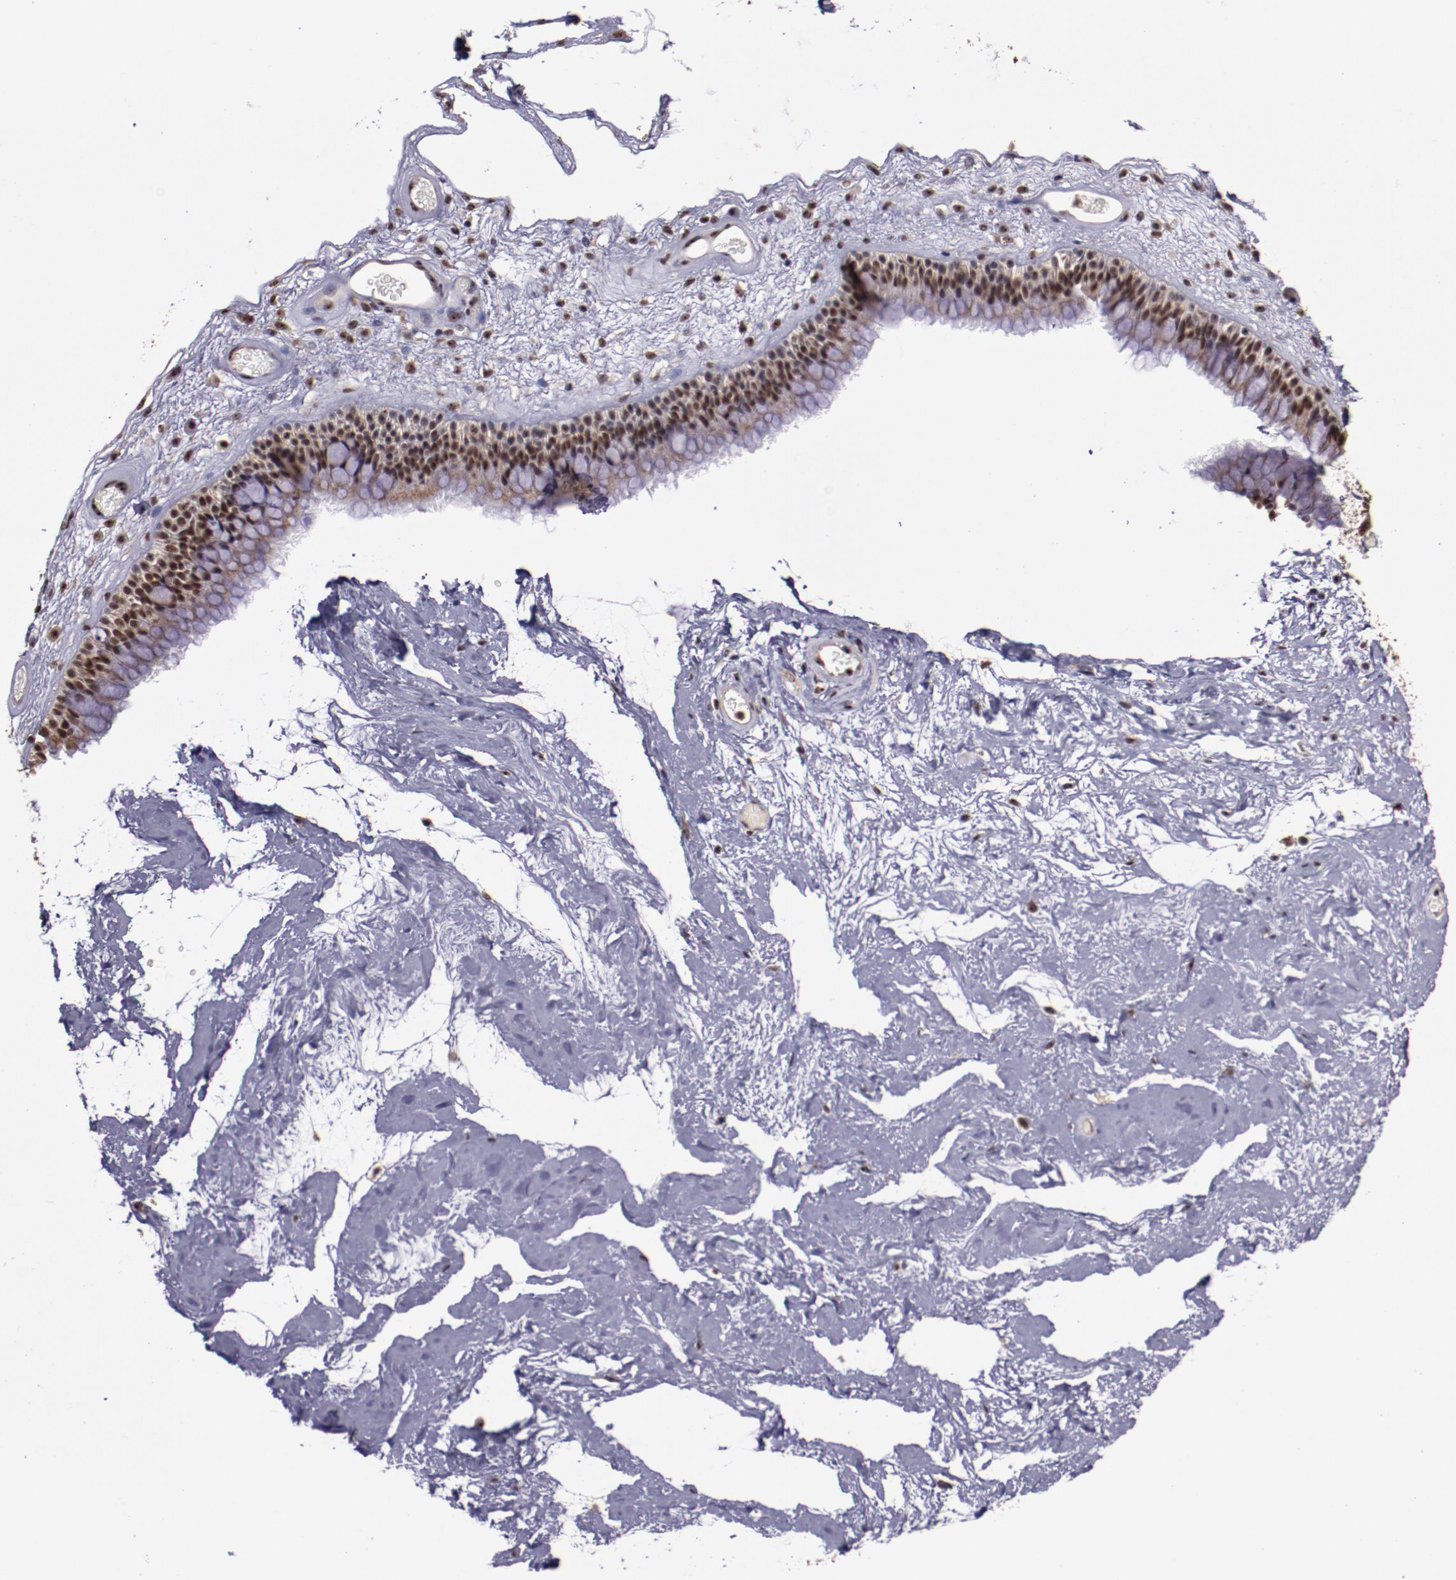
{"staining": {"intensity": "moderate", "quantity": ">75%", "location": "cytoplasmic/membranous,nuclear"}, "tissue": "nasopharynx", "cell_type": "Respiratory epithelial cells", "image_type": "normal", "snomed": [{"axis": "morphology", "description": "Normal tissue, NOS"}, {"axis": "morphology", "description": "Inflammation, NOS"}, {"axis": "topography", "description": "Nasopharynx"}], "caption": "Brown immunohistochemical staining in normal human nasopharynx reveals moderate cytoplasmic/membranous,nuclear expression in approximately >75% of respiratory epithelial cells.", "gene": "CECR2", "patient": {"sex": "male", "age": 48}}